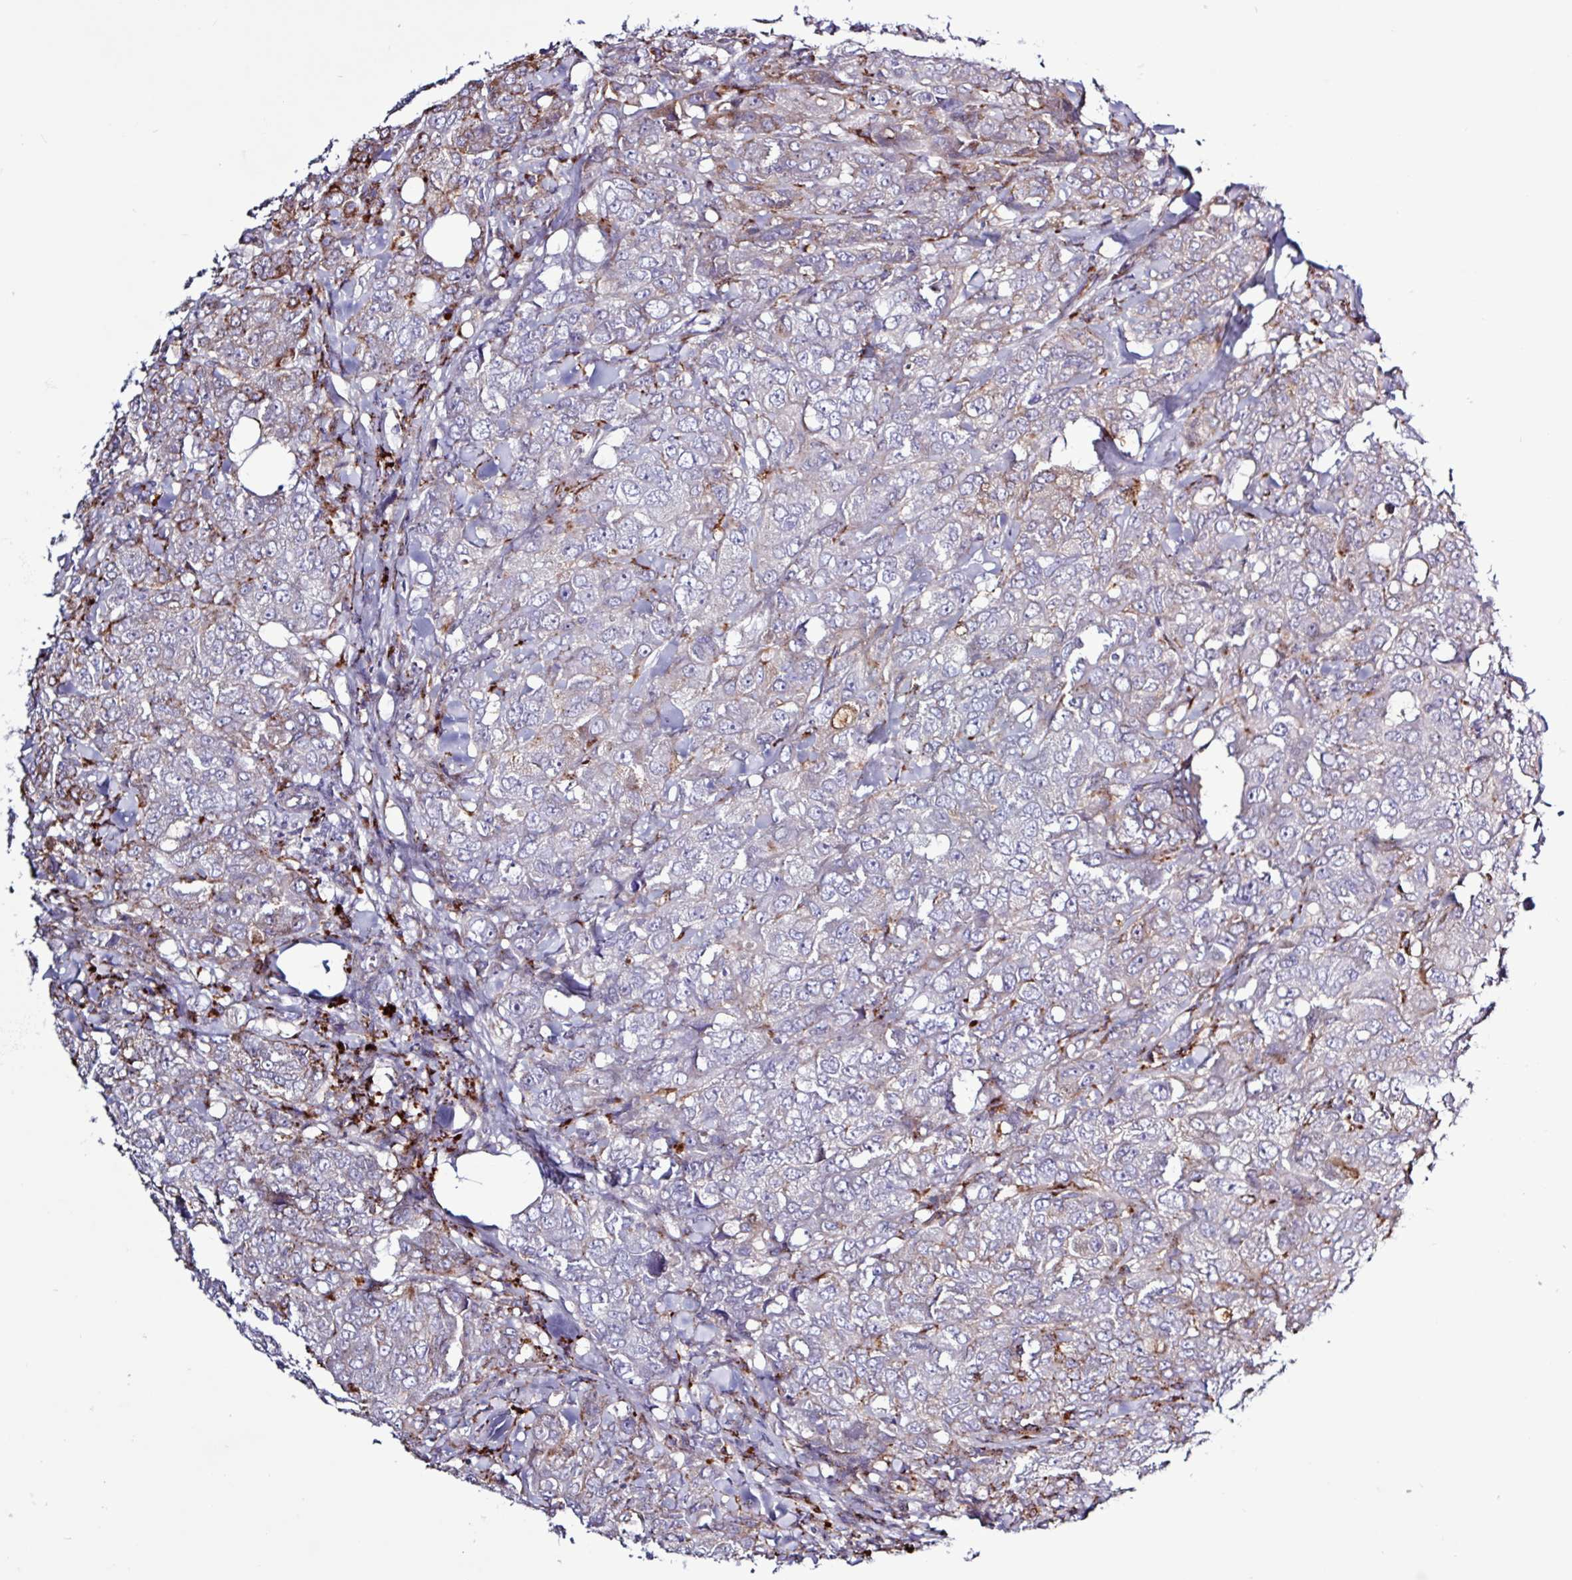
{"staining": {"intensity": "negative", "quantity": "none", "location": "none"}, "tissue": "breast cancer", "cell_type": "Tumor cells", "image_type": "cancer", "snomed": [{"axis": "morphology", "description": "Duct carcinoma"}, {"axis": "topography", "description": "Breast"}], "caption": "The photomicrograph exhibits no significant expression in tumor cells of breast cancer.", "gene": "AMIGO2", "patient": {"sex": "female", "age": 43}}